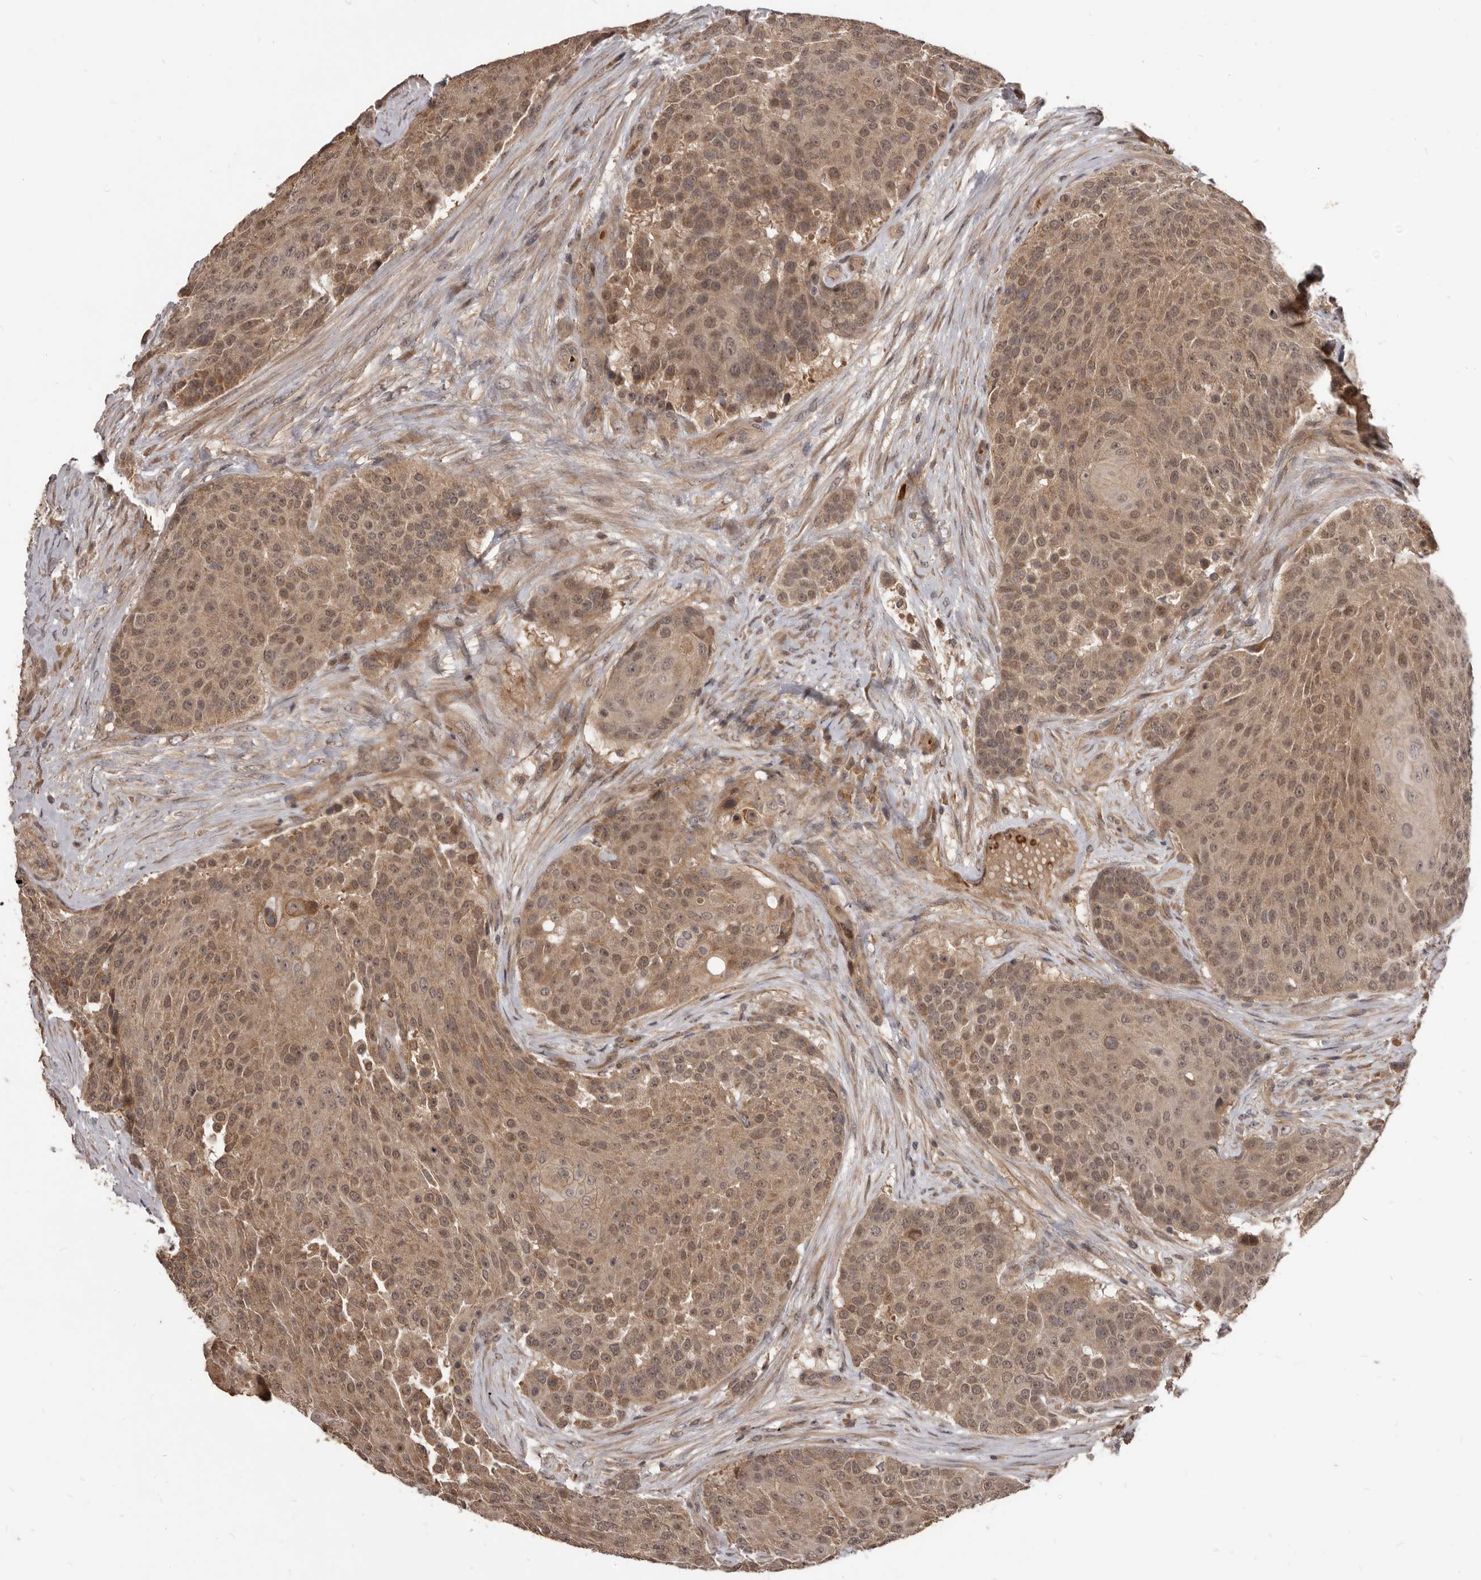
{"staining": {"intensity": "moderate", "quantity": ">75%", "location": "cytoplasmic/membranous,nuclear"}, "tissue": "urothelial cancer", "cell_type": "Tumor cells", "image_type": "cancer", "snomed": [{"axis": "morphology", "description": "Urothelial carcinoma, High grade"}, {"axis": "topography", "description": "Urinary bladder"}], "caption": "Protein staining of urothelial carcinoma (high-grade) tissue shows moderate cytoplasmic/membranous and nuclear staining in about >75% of tumor cells.", "gene": "GABPB2", "patient": {"sex": "female", "age": 63}}